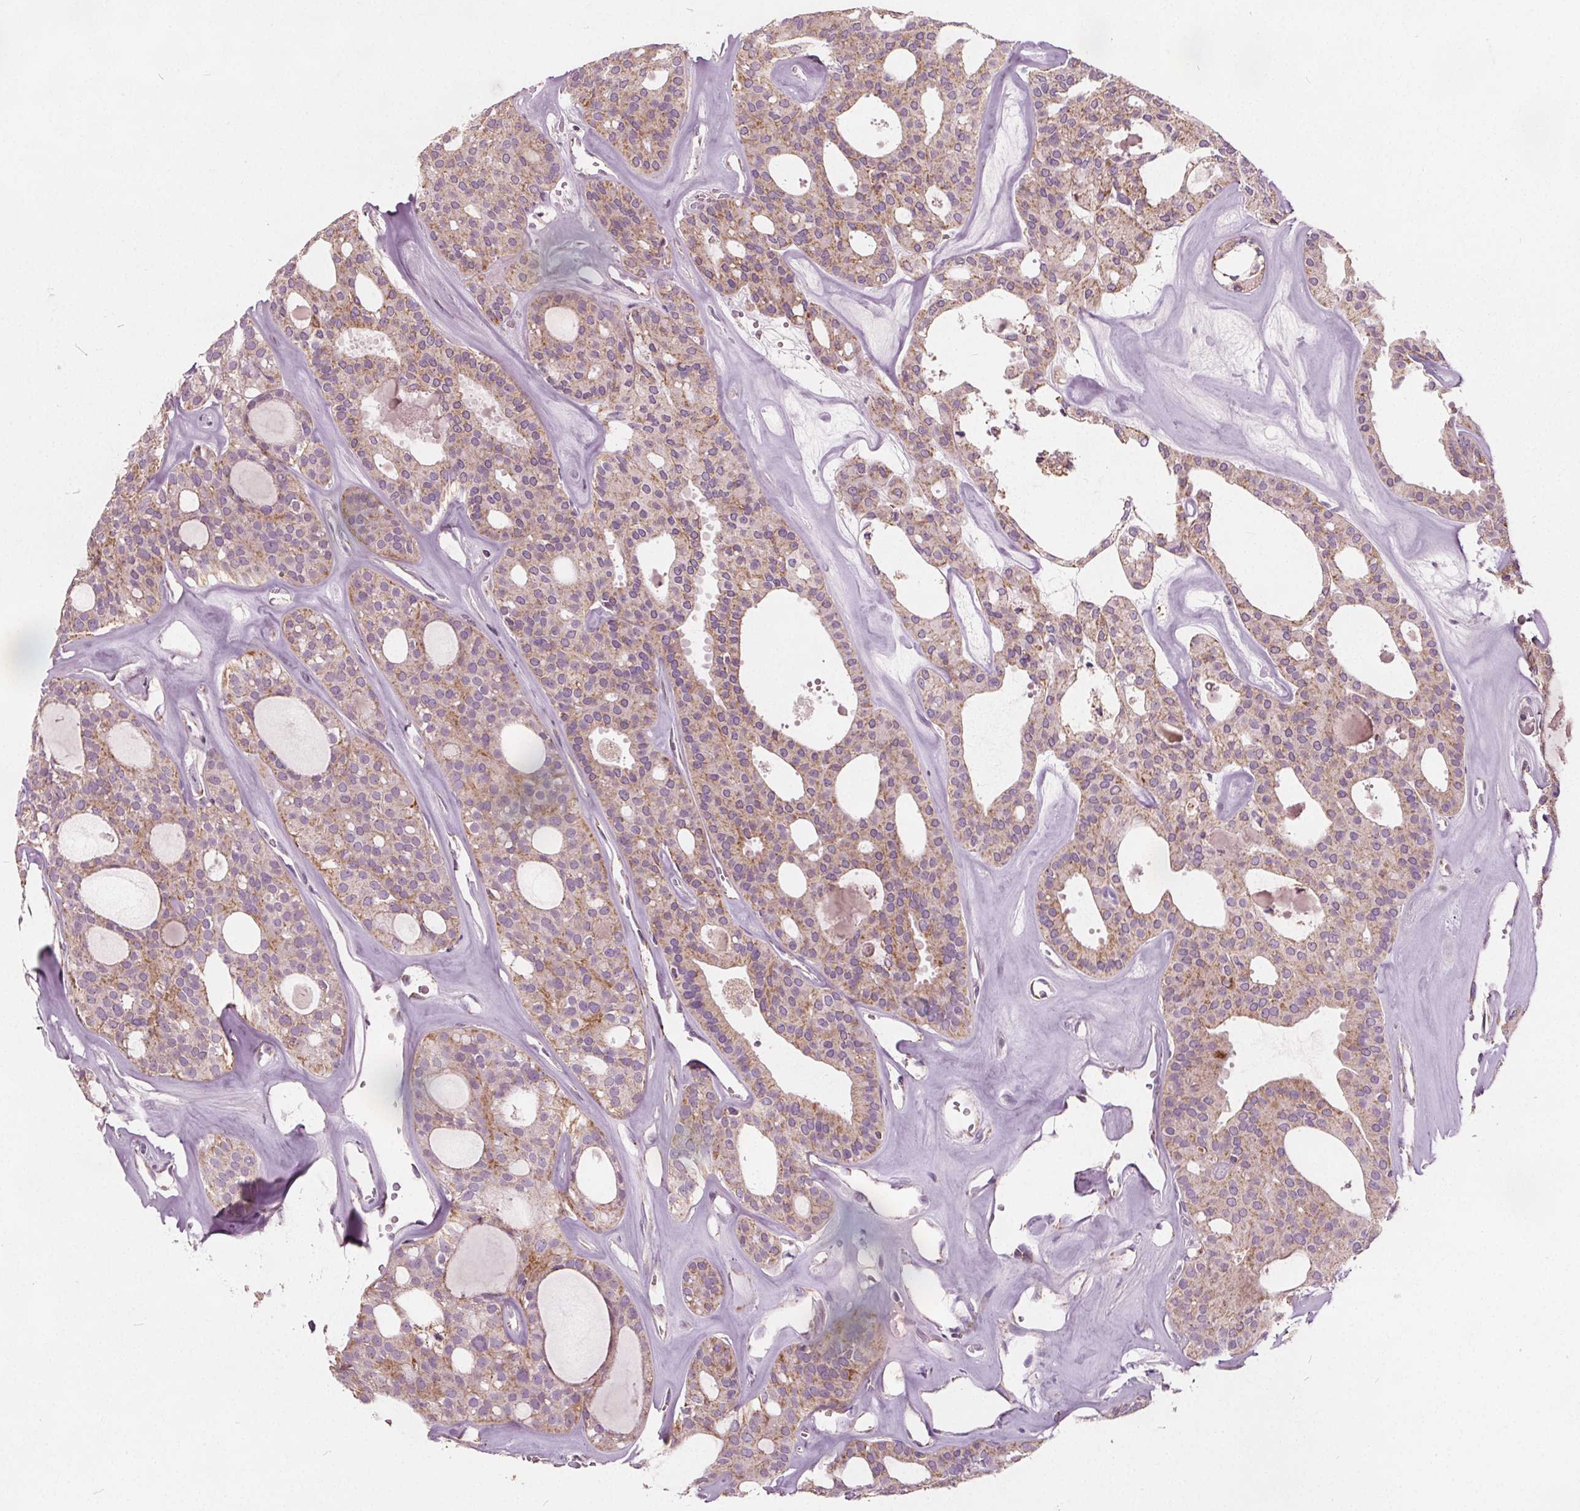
{"staining": {"intensity": "moderate", "quantity": ">75%", "location": "cytoplasmic/membranous"}, "tissue": "thyroid cancer", "cell_type": "Tumor cells", "image_type": "cancer", "snomed": [{"axis": "morphology", "description": "Follicular adenoma carcinoma, NOS"}, {"axis": "topography", "description": "Thyroid gland"}], "caption": "Thyroid cancer (follicular adenoma carcinoma) stained with DAB immunohistochemistry (IHC) demonstrates medium levels of moderate cytoplasmic/membranous staining in about >75% of tumor cells.", "gene": "ECI2", "patient": {"sex": "male", "age": 75}}